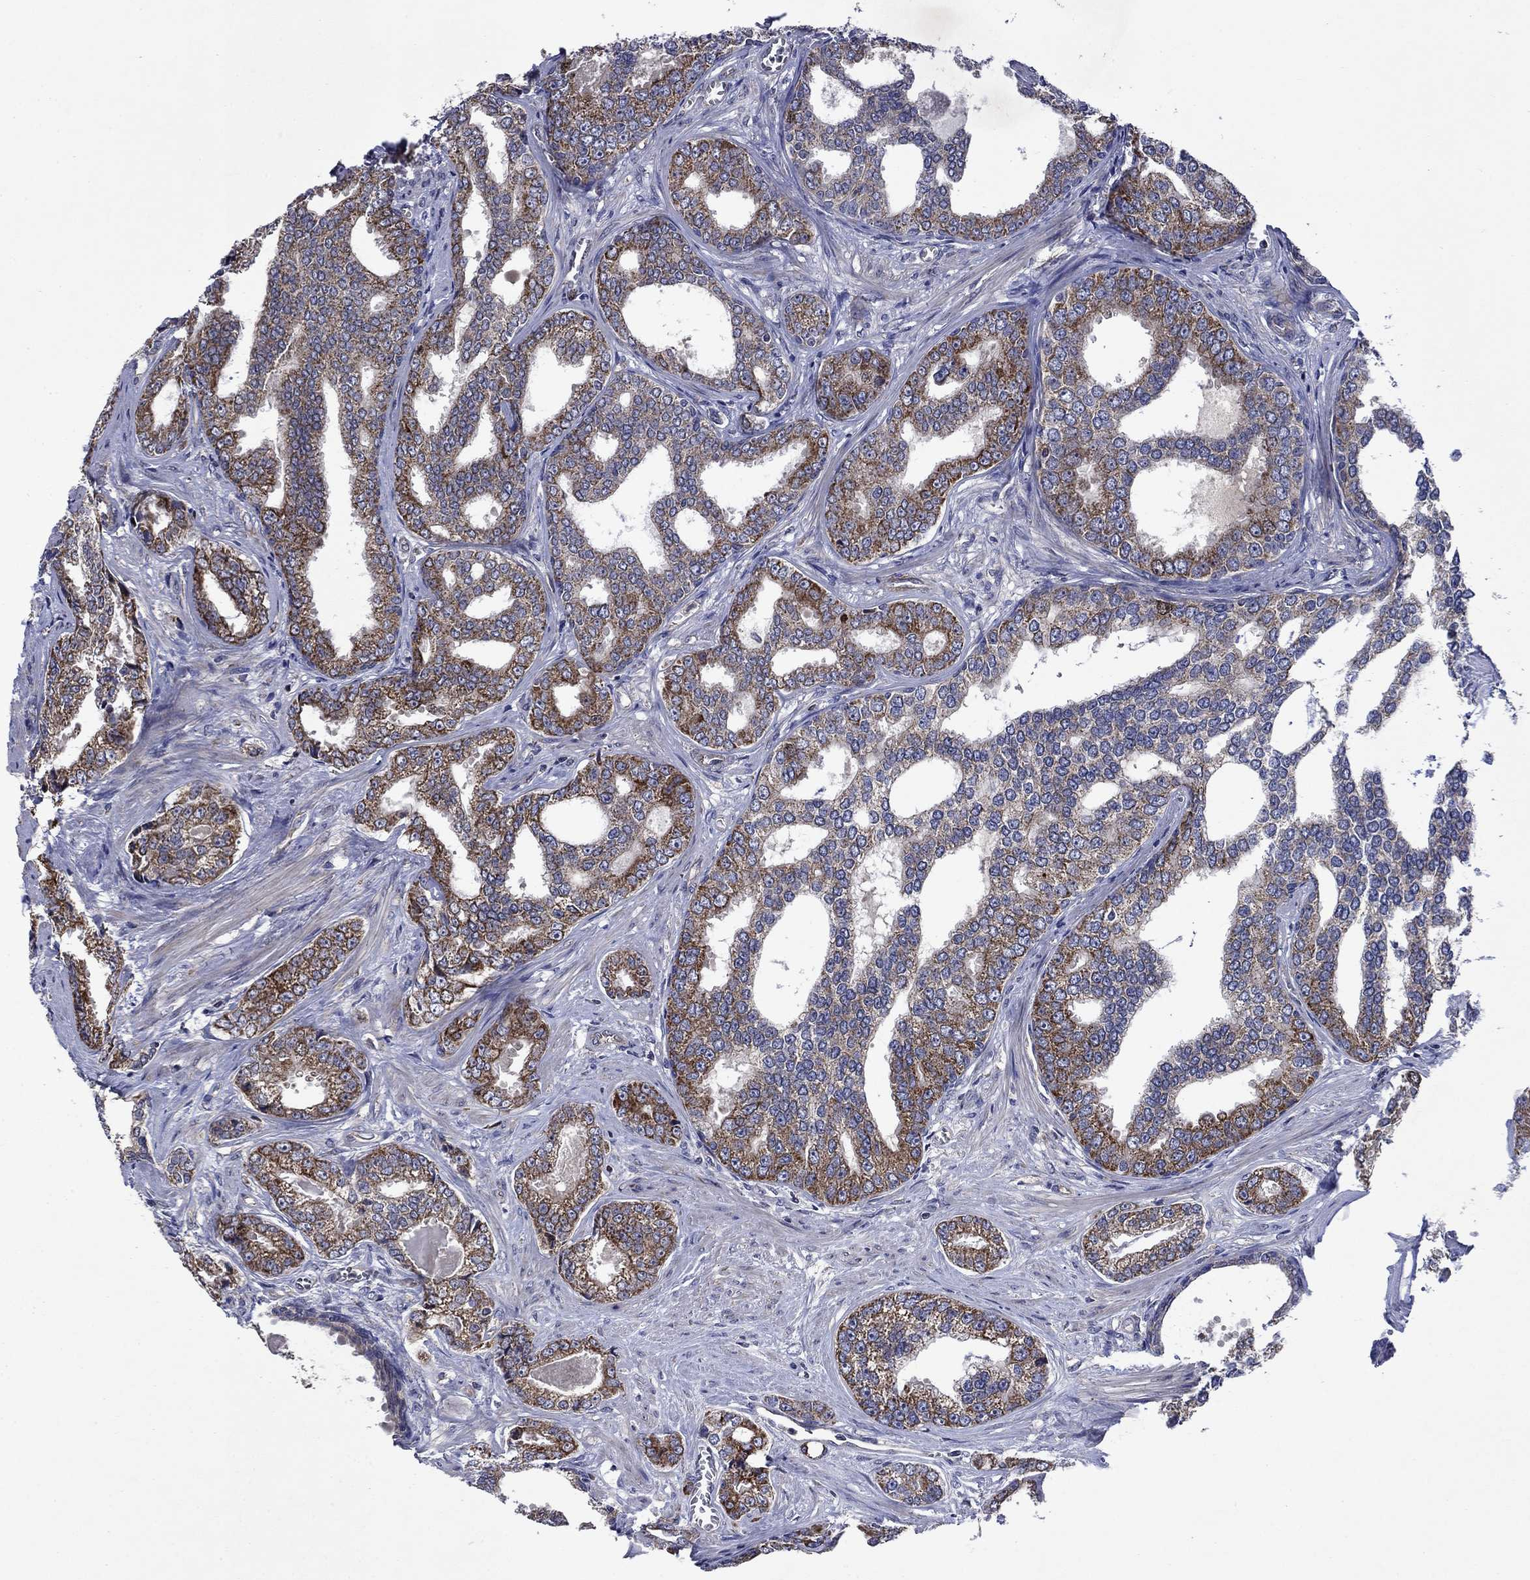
{"staining": {"intensity": "strong", "quantity": "<25%", "location": "cytoplasmic/membranous"}, "tissue": "prostate cancer", "cell_type": "Tumor cells", "image_type": "cancer", "snomed": [{"axis": "morphology", "description": "Adenocarcinoma, NOS"}, {"axis": "topography", "description": "Prostate"}], "caption": "Brown immunohistochemical staining in human prostate cancer (adenocarcinoma) demonstrates strong cytoplasmic/membranous expression in about <25% of tumor cells. (DAB (3,3'-diaminobenzidine) = brown stain, brightfield microscopy at high magnification).", "gene": "KIF22", "patient": {"sex": "male", "age": 67}}